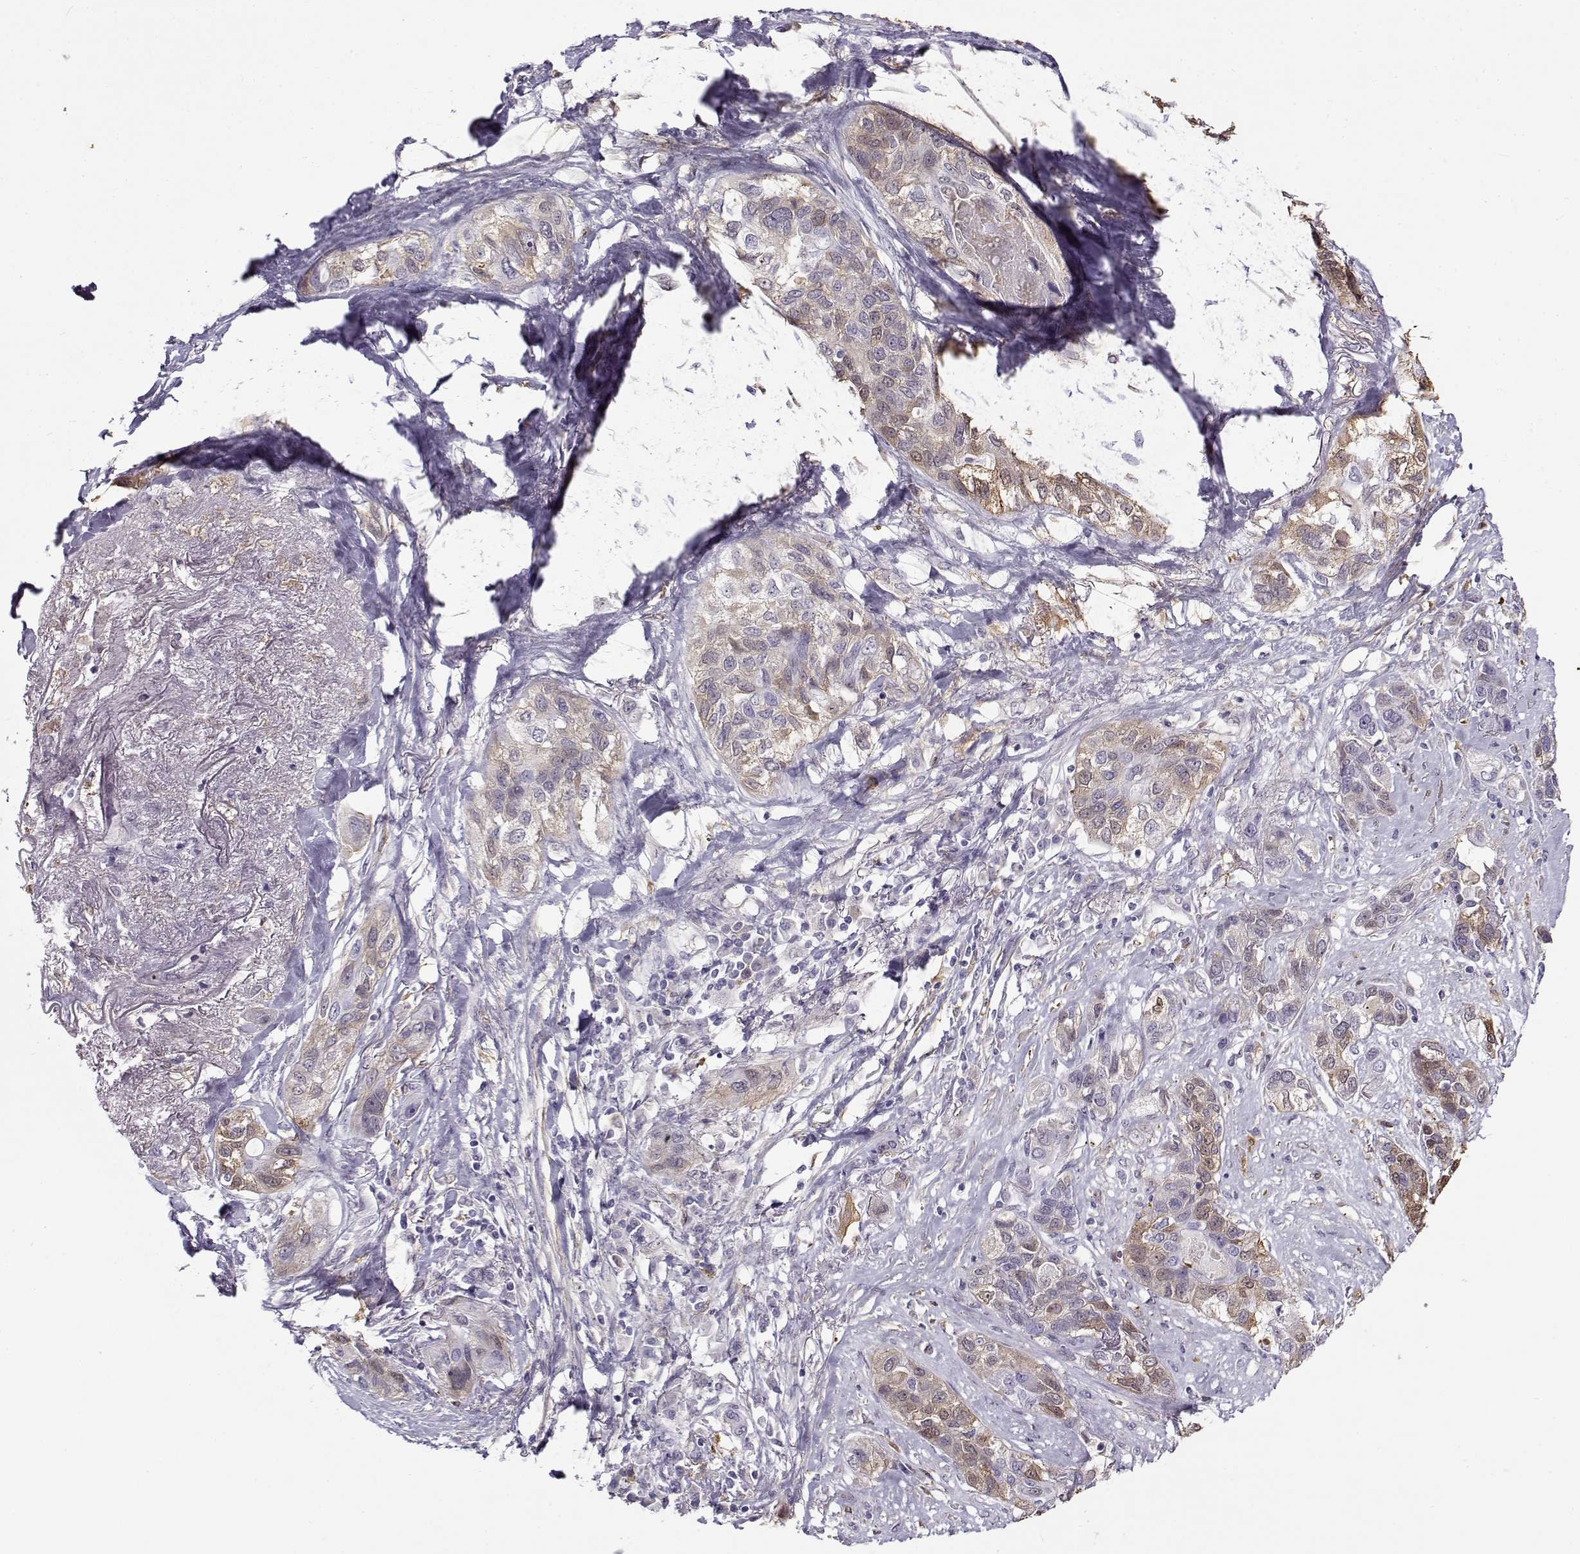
{"staining": {"intensity": "weak", "quantity": ">75%", "location": "cytoplasmic/membranous"}, "tissue": "lung cancer", "cell_type": "Tumor cells", "image_type": "cancer", "snomed": [{"axis": "morphology", "description": "Squamous cell carcinoma, NOS"}, {"axis": "topography", "description": "Lung"}], "caption": "A brown stain labels weak cytoplasmic/membranous expression of a protein in squamous cell carcinoma (lung) tumor cells.", "gene": "UCP3", "patient": {"sex": "female", "age": 70}}